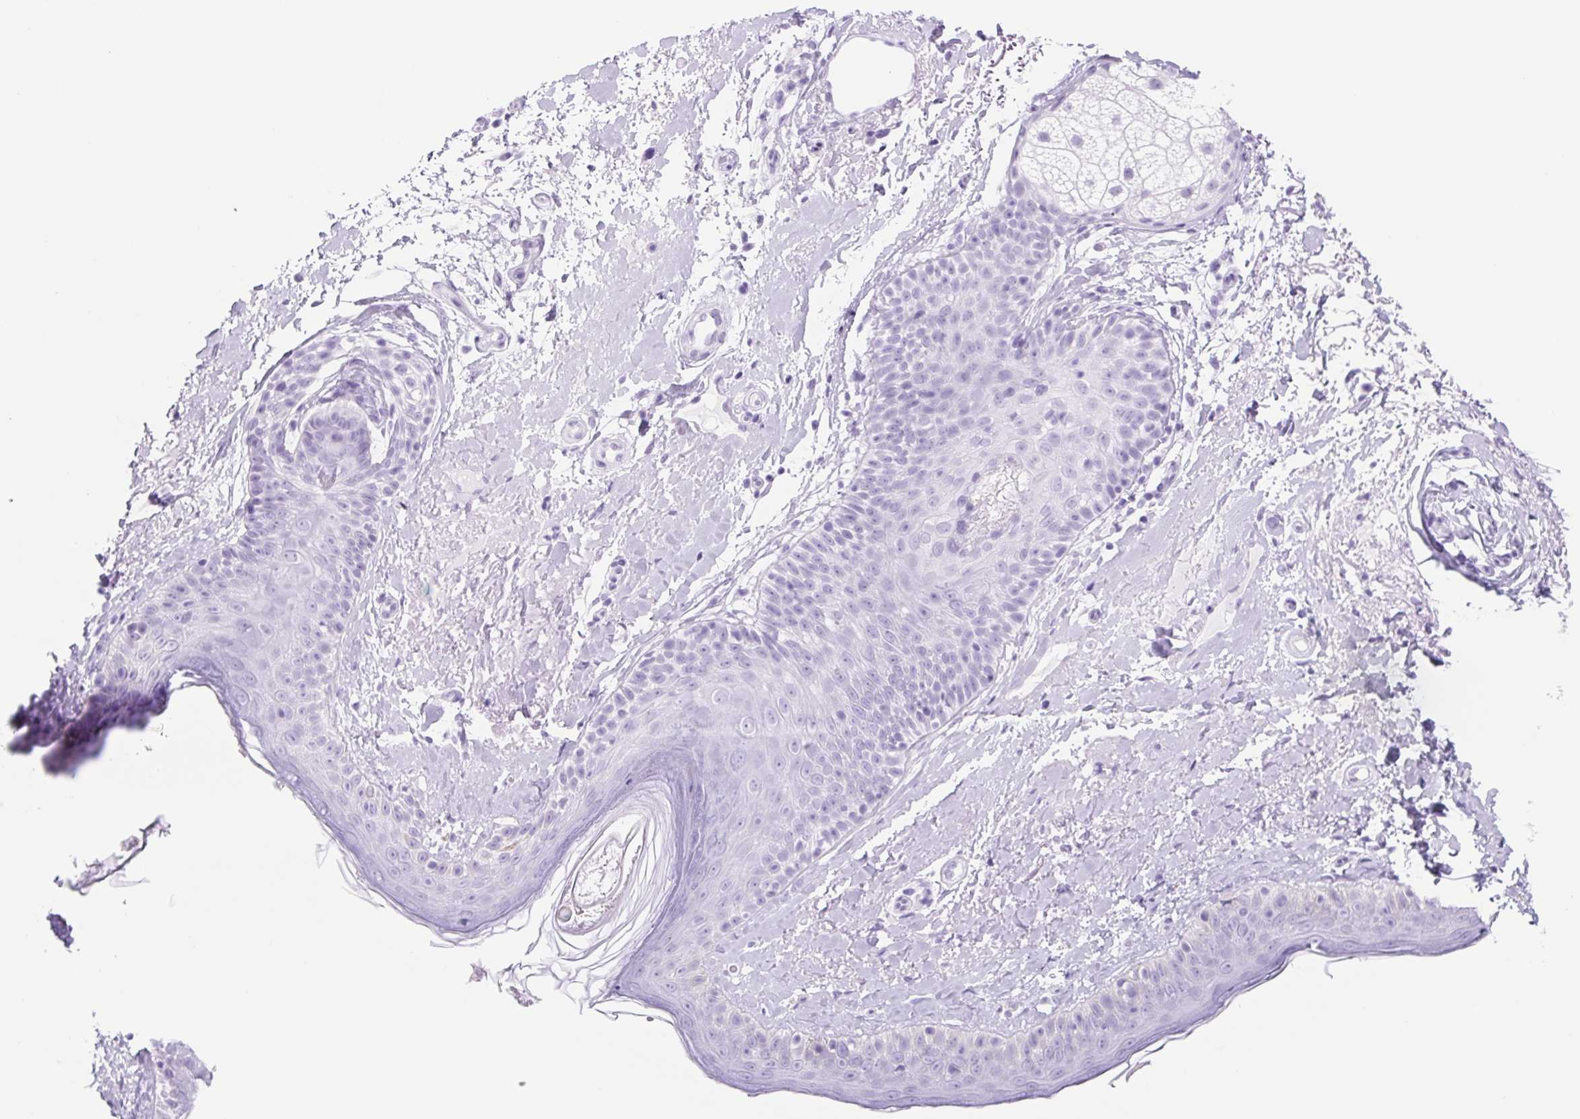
{"staining": {"intensity": "negative", "quantity": "none", "location": "none"}, "tissue": "skin", "cell_type": "Fibroblasts", "image_type": "normal", "snomed": [{"axis": "morphology", "description": "Normal tissue, NOS"}, {"axis": "topography", "description": "Skin"}], "caption": "Fibroblasts show no significant positivity in normal skin. The staining is performed using DAB brown chromogen with nuclei counter-stained in using hematoxylin.", "gene": "CYP21A2", "patient": {"sex": "male", "age": 73}}